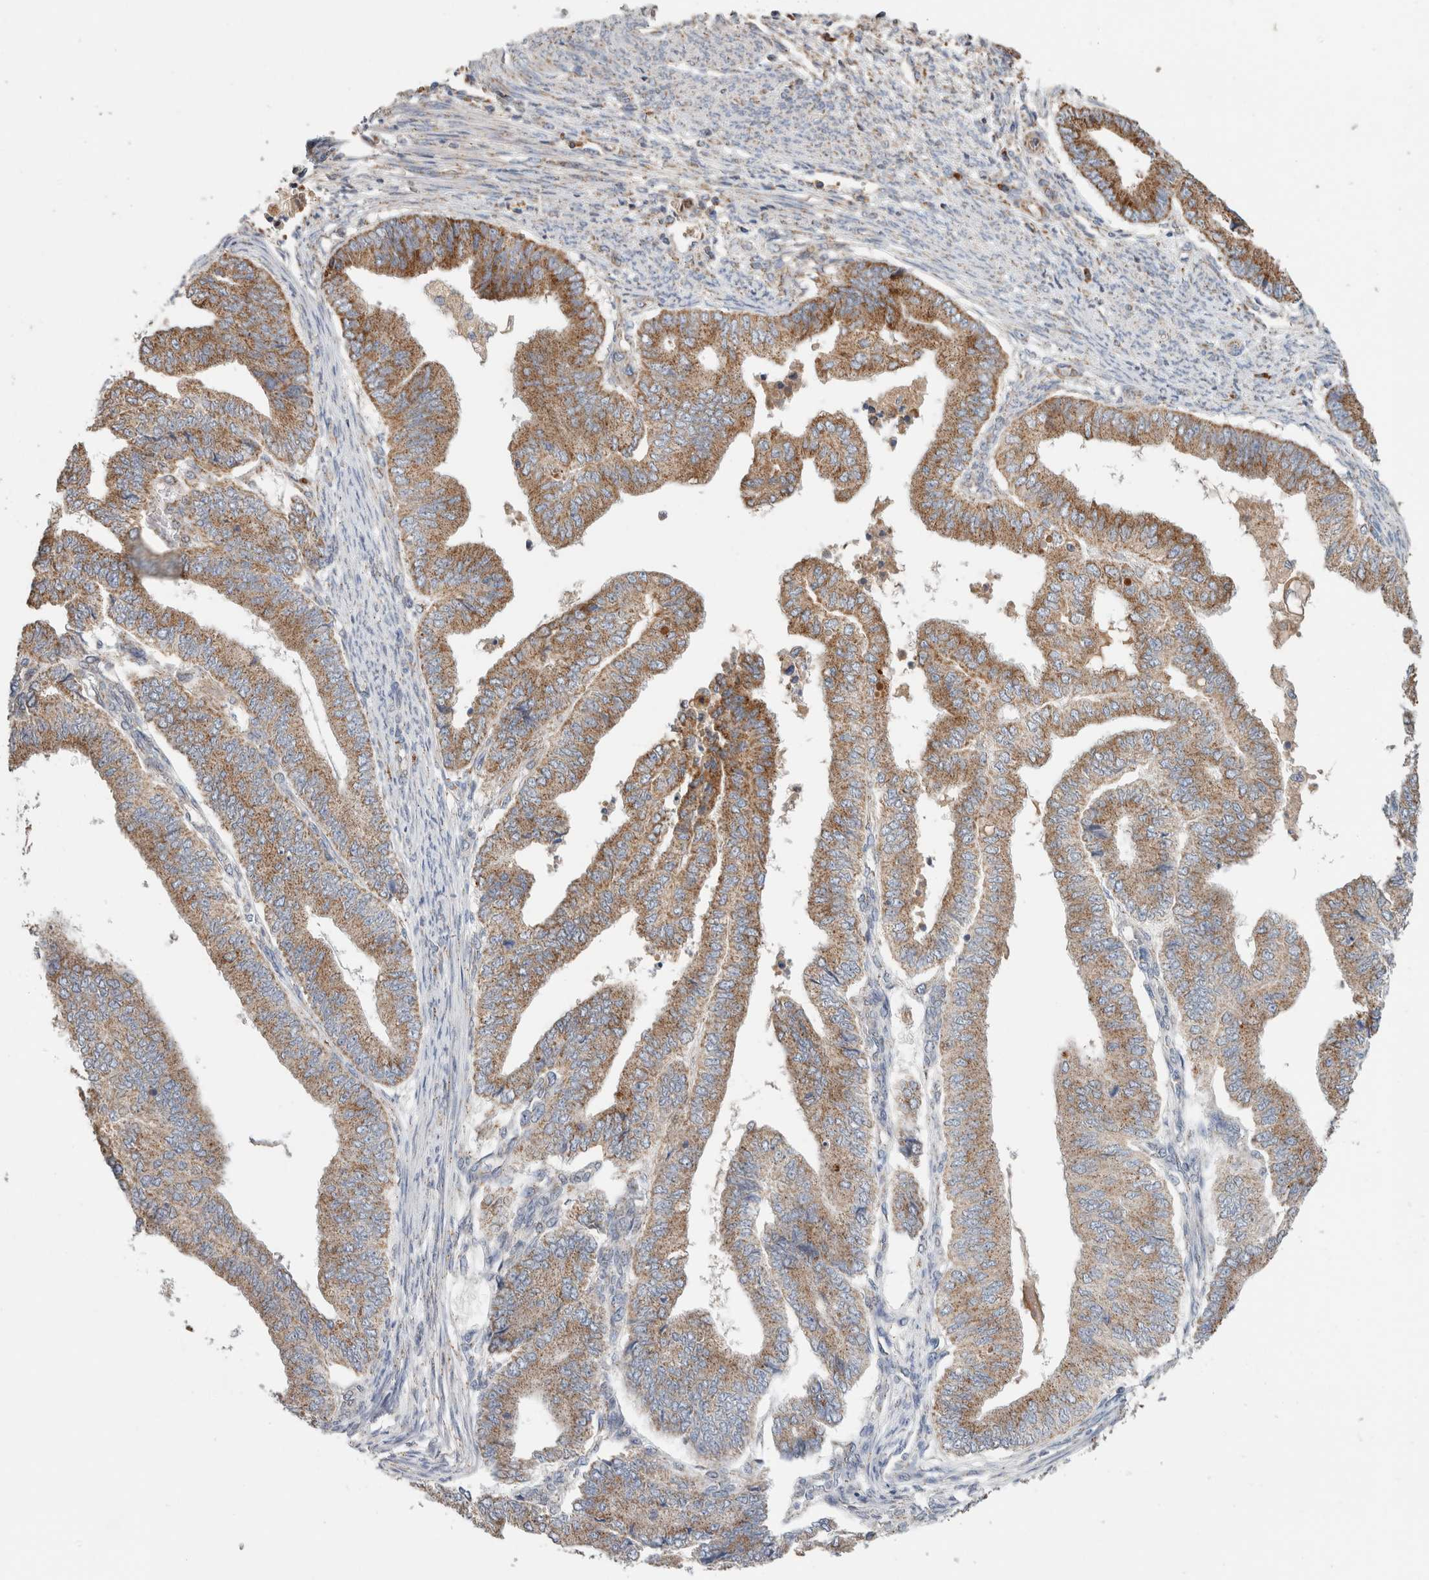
{"staining": {"intensity": "moderate", "quantity": ">75%", "location": "cytoplasmic/membranous"}, "tissue": "endometrial cancer", "cell_type": "Tumor cells", "image_type": "cancer", "snomed": [{"axis": "morphology", "description": "Polyp, NOS"}, {"axis": "morphology", "description": "Adenocarcinoma, NOS"}, {"axis": "morphology", "description": "Adenoma, NOS"}, {"axis": "topography", "description": "Endometrium"}], "caption": "Protein staining reveals moderate cytoplasmic/membranous expression in approximately >75% of tumor cells in endometrial adenoma.", "gene": "IARS2", "patient": {"sex": "female", "age": 79}}